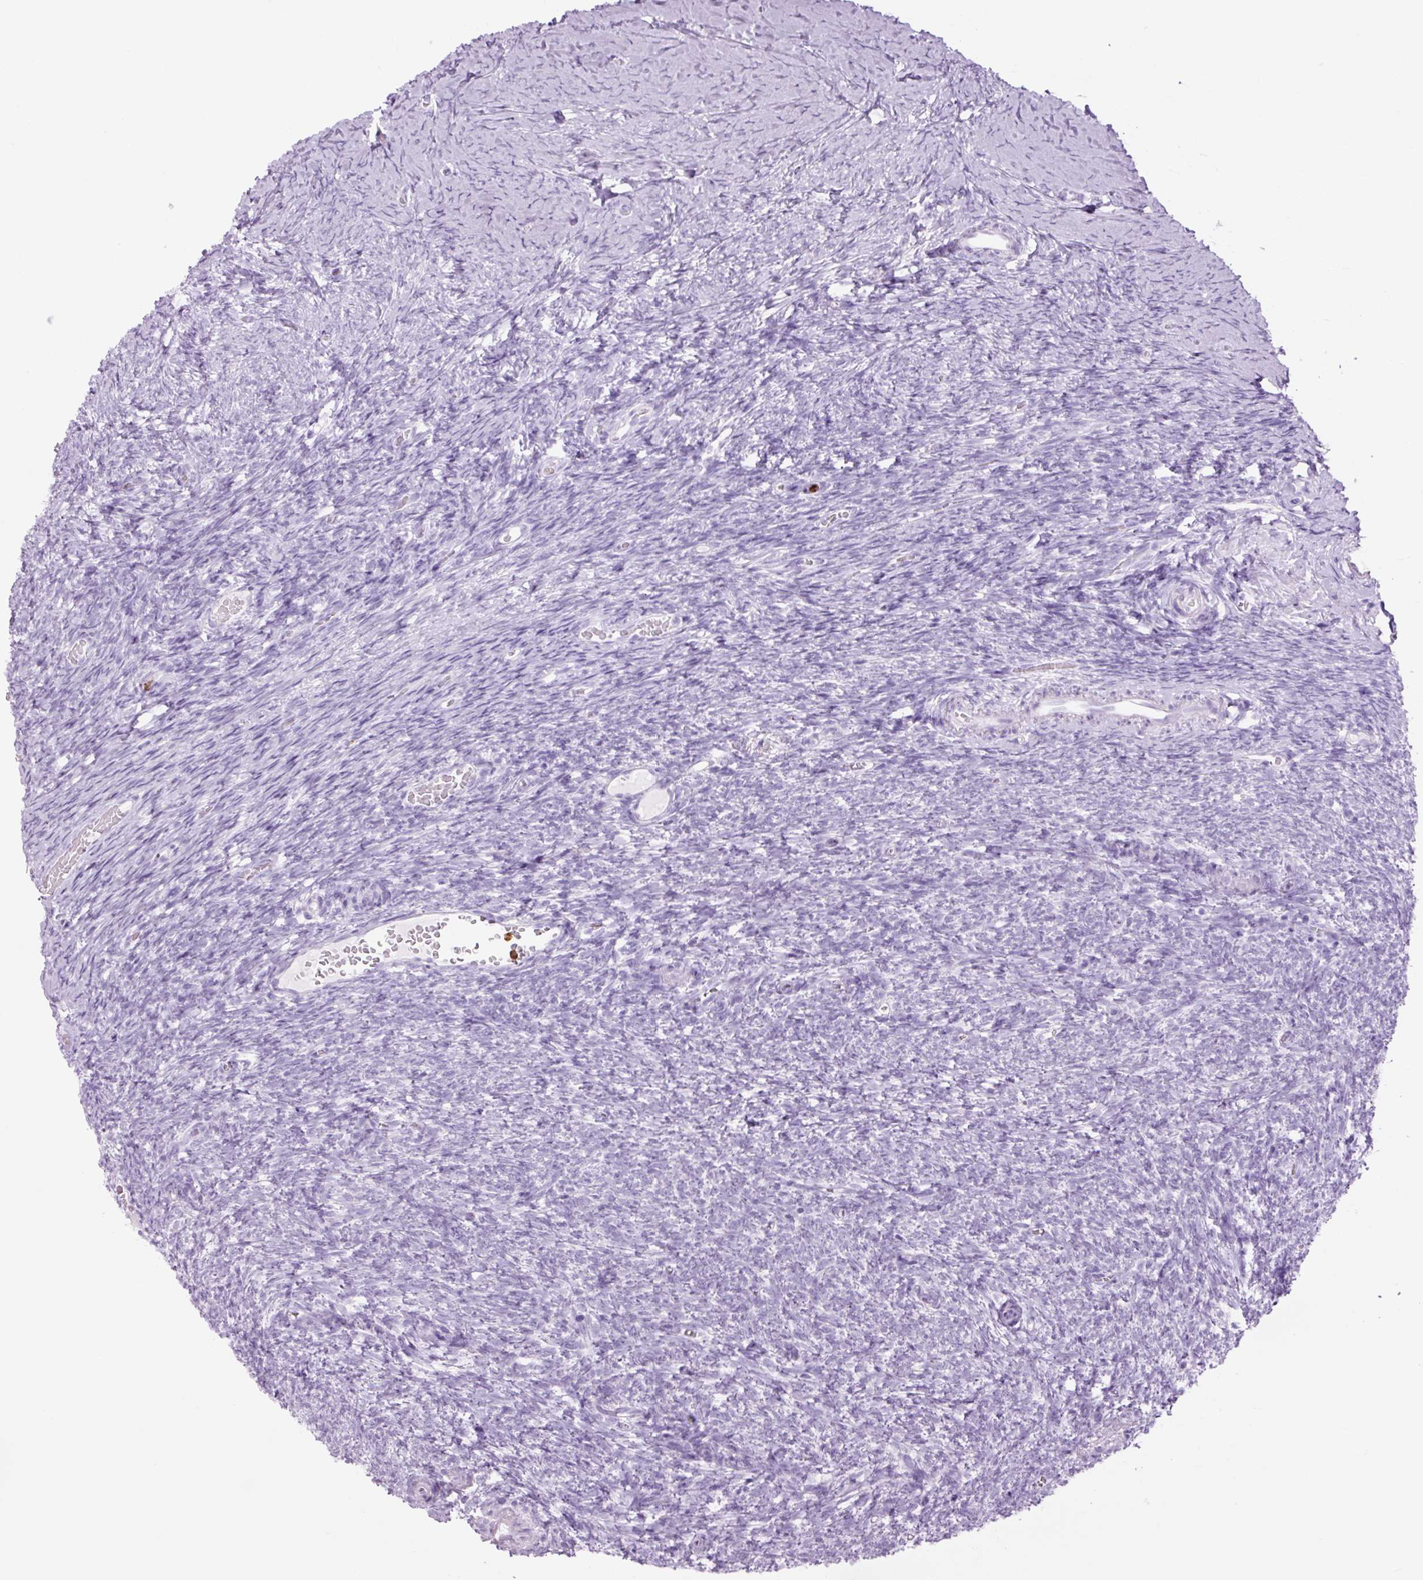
{"staining": {"intensity": "negative", "quantity": "none", "location": "none"}, "tissue": "ovary", "cell_type": "Follicle cells", "image_type": "normal", "snomed": [{"axis": "morphology", "description": "Normal tissue, NOS"}, {"axis": "topography", "description": "Ovary"}], "caption": "This is an immunohistochemistry micrograph of normal ovary. There is no positivity in follicle cells.", "gene": "LYZ", "patient": {"sex": "female", "age": 39}}